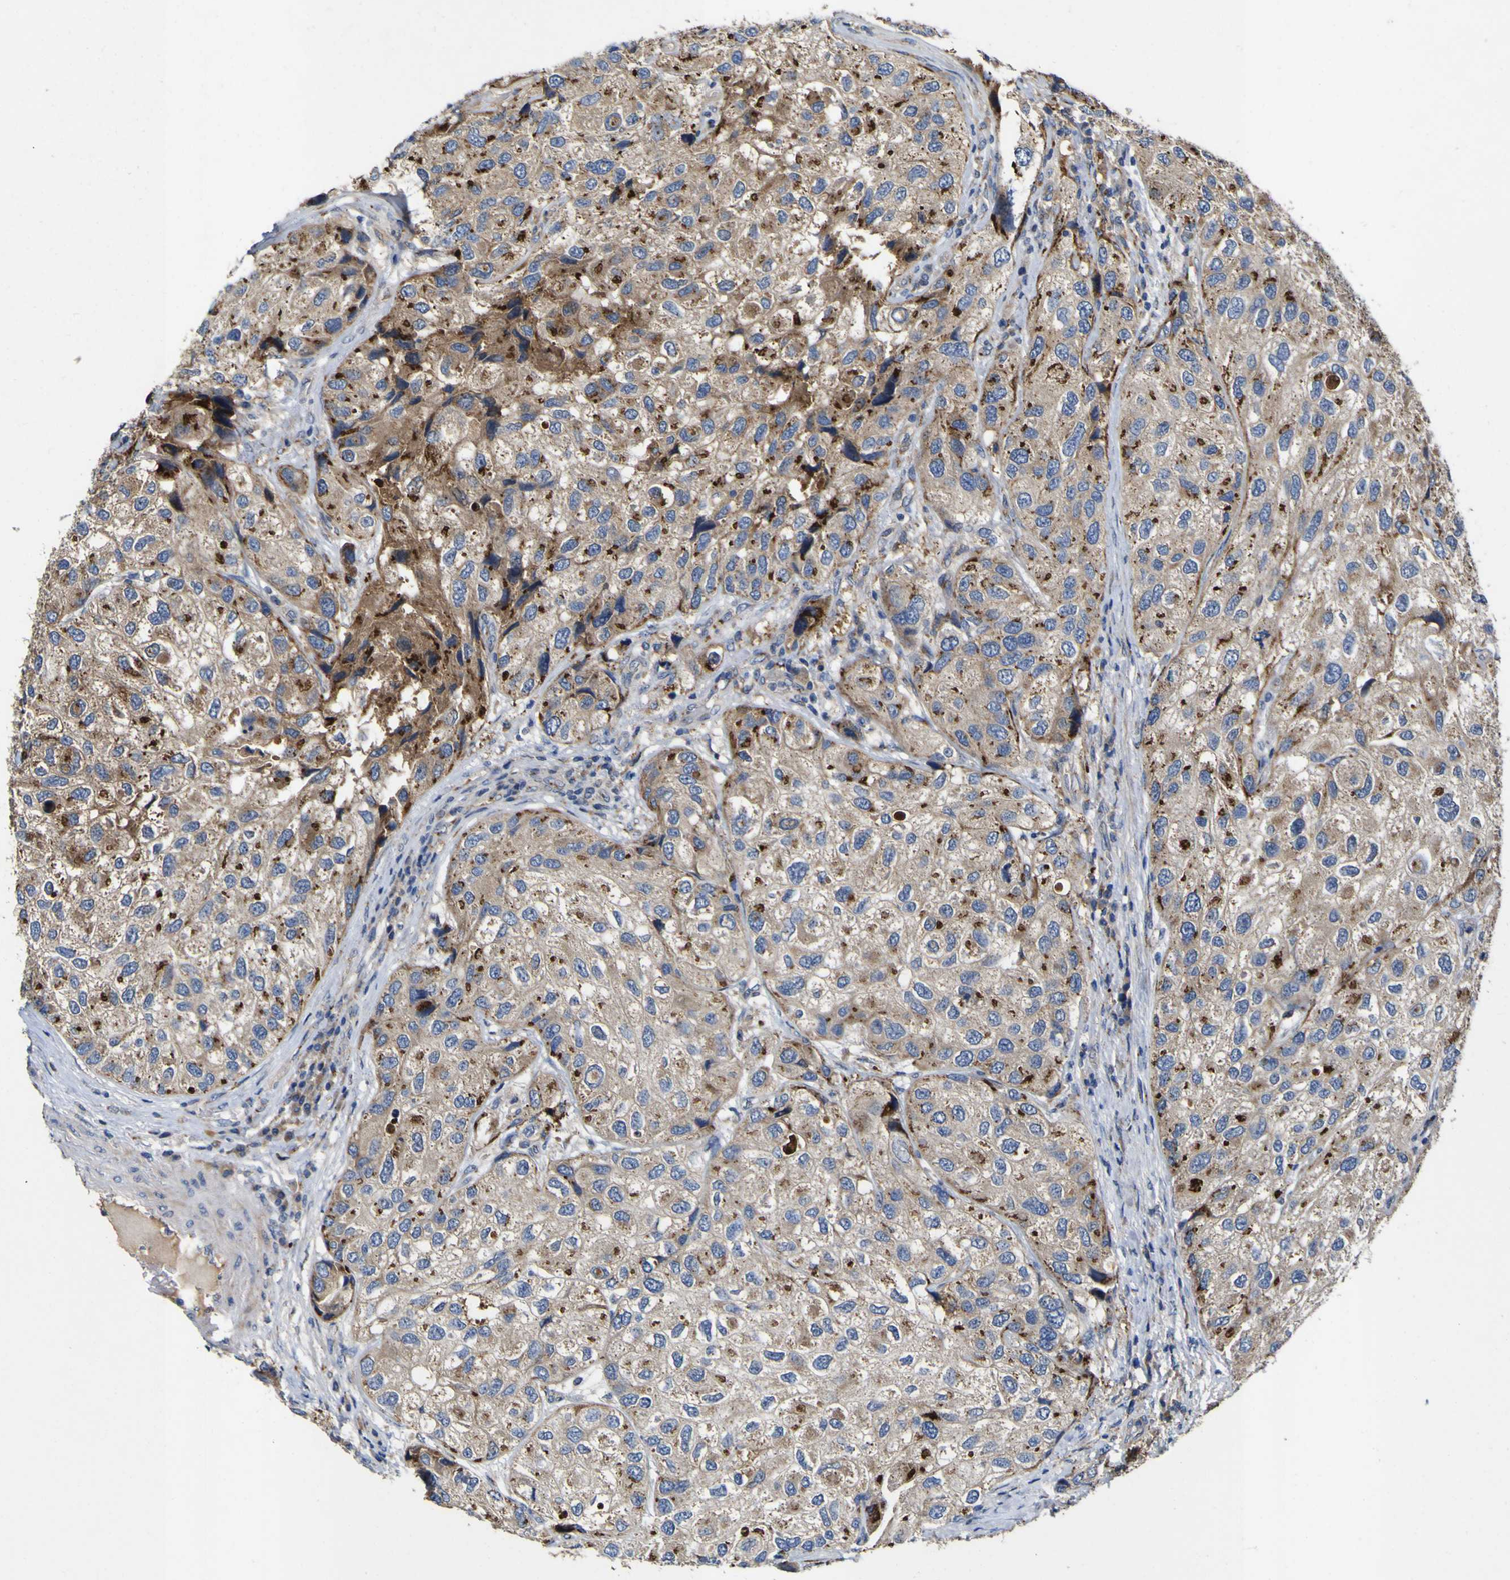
{"staining": {"intensity": "strong", "quantity": ">75%", "location": "cytoplasmic/membranous"}, "tissue": "urothelial cancer", "cell_type": "Tumor cells", "image_type": "cancer", "snomed": [{"axis": "morphology", "description": "Urothelial carcinoma, High grade"}, {"axis": "topography", "description": "Urinary bladder"}], "caption": "Immunohistochemistry of high-grade urothelial carcinoma shows high levels of strong cytoplasmic/membranous expression in approximately >75% of tumor cells. (DAB (3,3'-diaminobenzidine) IHC with brightfield microscopy, high magnification).", "gene": "COA1", "patient": {"sex": "female", "age": 64}}